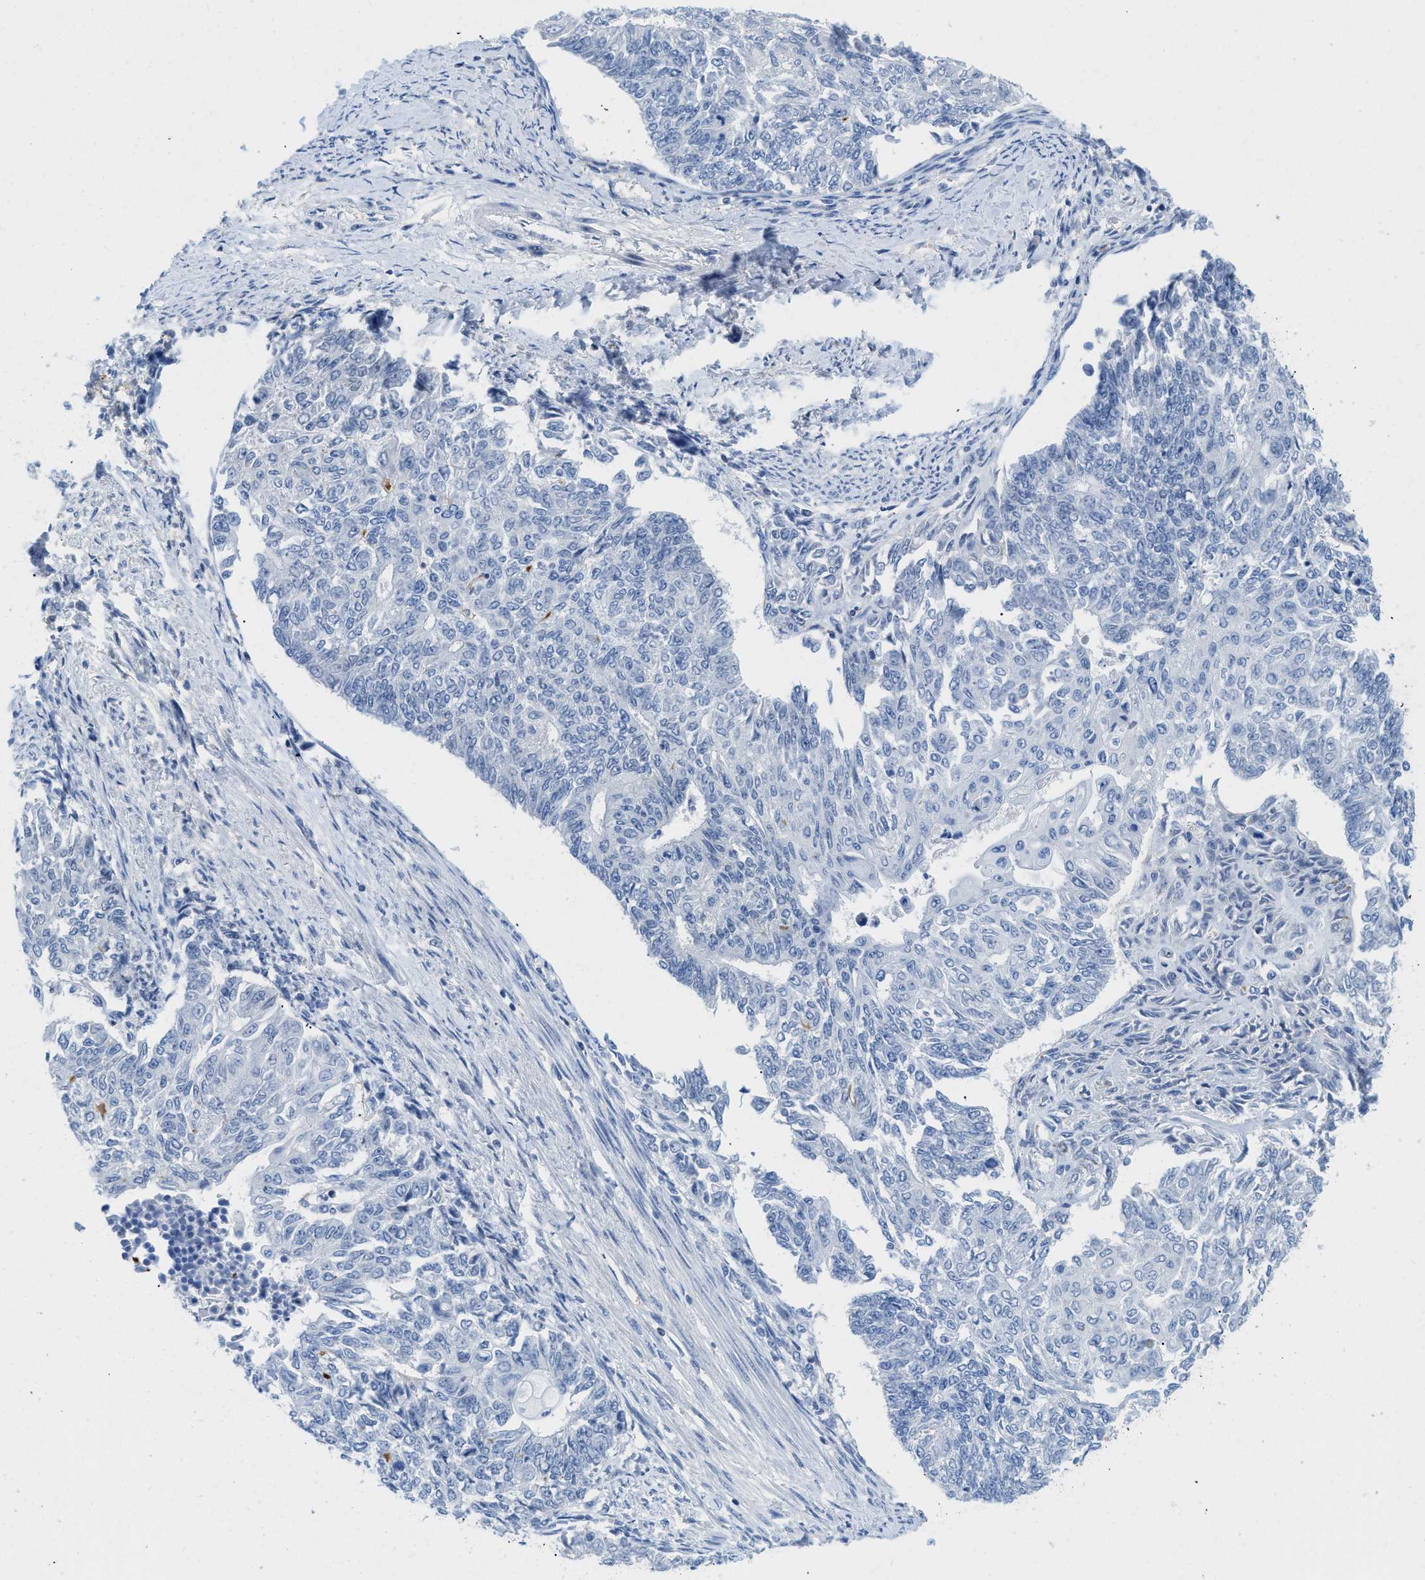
{"staining": {"intensity": "negative", "quantity": "none", "location": "none"}, "tissue": "endometrial cancer", "cell_type": "Tumor cells", "image_type": "cancer", "snomed": [{"axis": "morphology", "description": "Adenocarcinoma, NOS"}, {"axis": "topography", "description": "Endometrium"}], "caption": "This is an immunohistochemistry (IHC) micrograph of endometrial adenocarcinoma. There is no positivity in tumor cells.", "gene": "FAM151A", "patient": {"sex": "female", "age": 32}}